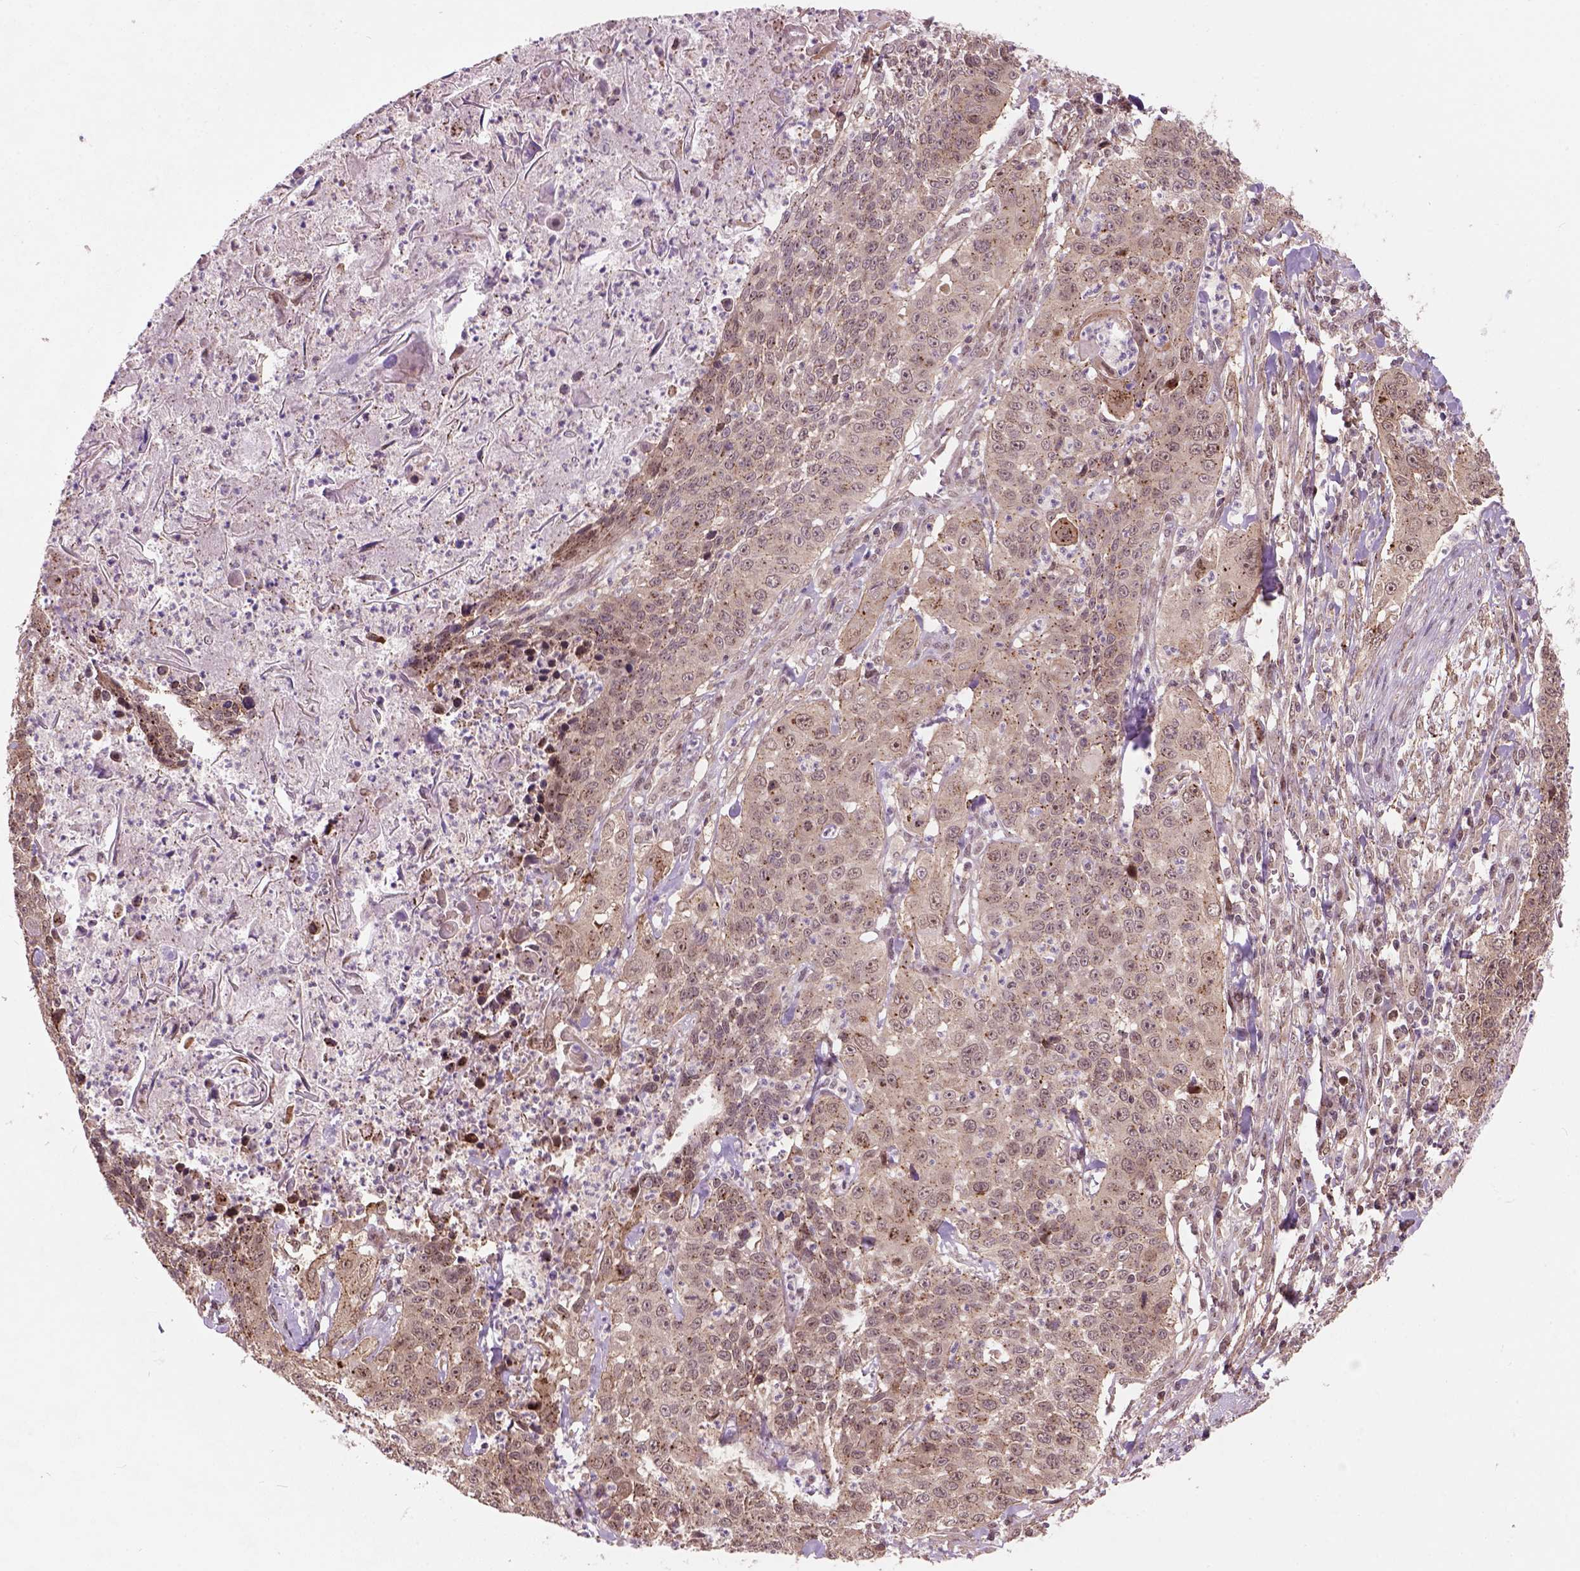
{"staining": {"intensity": "weak", "quantity": ">75%", "location": "cytoplasmic/membranous,nuclear"}, "tissue": "lung cancer", "cell_type": "Tumor cells", "image_type": "cancer", "snomed": [{"axis": "morphology", "description": "Squamous cell carcinoma, NOS"}, {"axis": "morphology", "description": "Squamous cell carcinoma, metastatic, NOS"}, {"axis": "topography", "description": "Lung"}, {"axis": "topography", "description": "Pleura, NOS"}], "caption": "Lung squamous cell carcinoma tissue shows weak cytoplasmic/membranous and nuclear staining in approximately >75% of tumor cells Nuclei are stained in blue.", "gene": "PSMD11", "patient": {"sex": "male", "age": 72}}